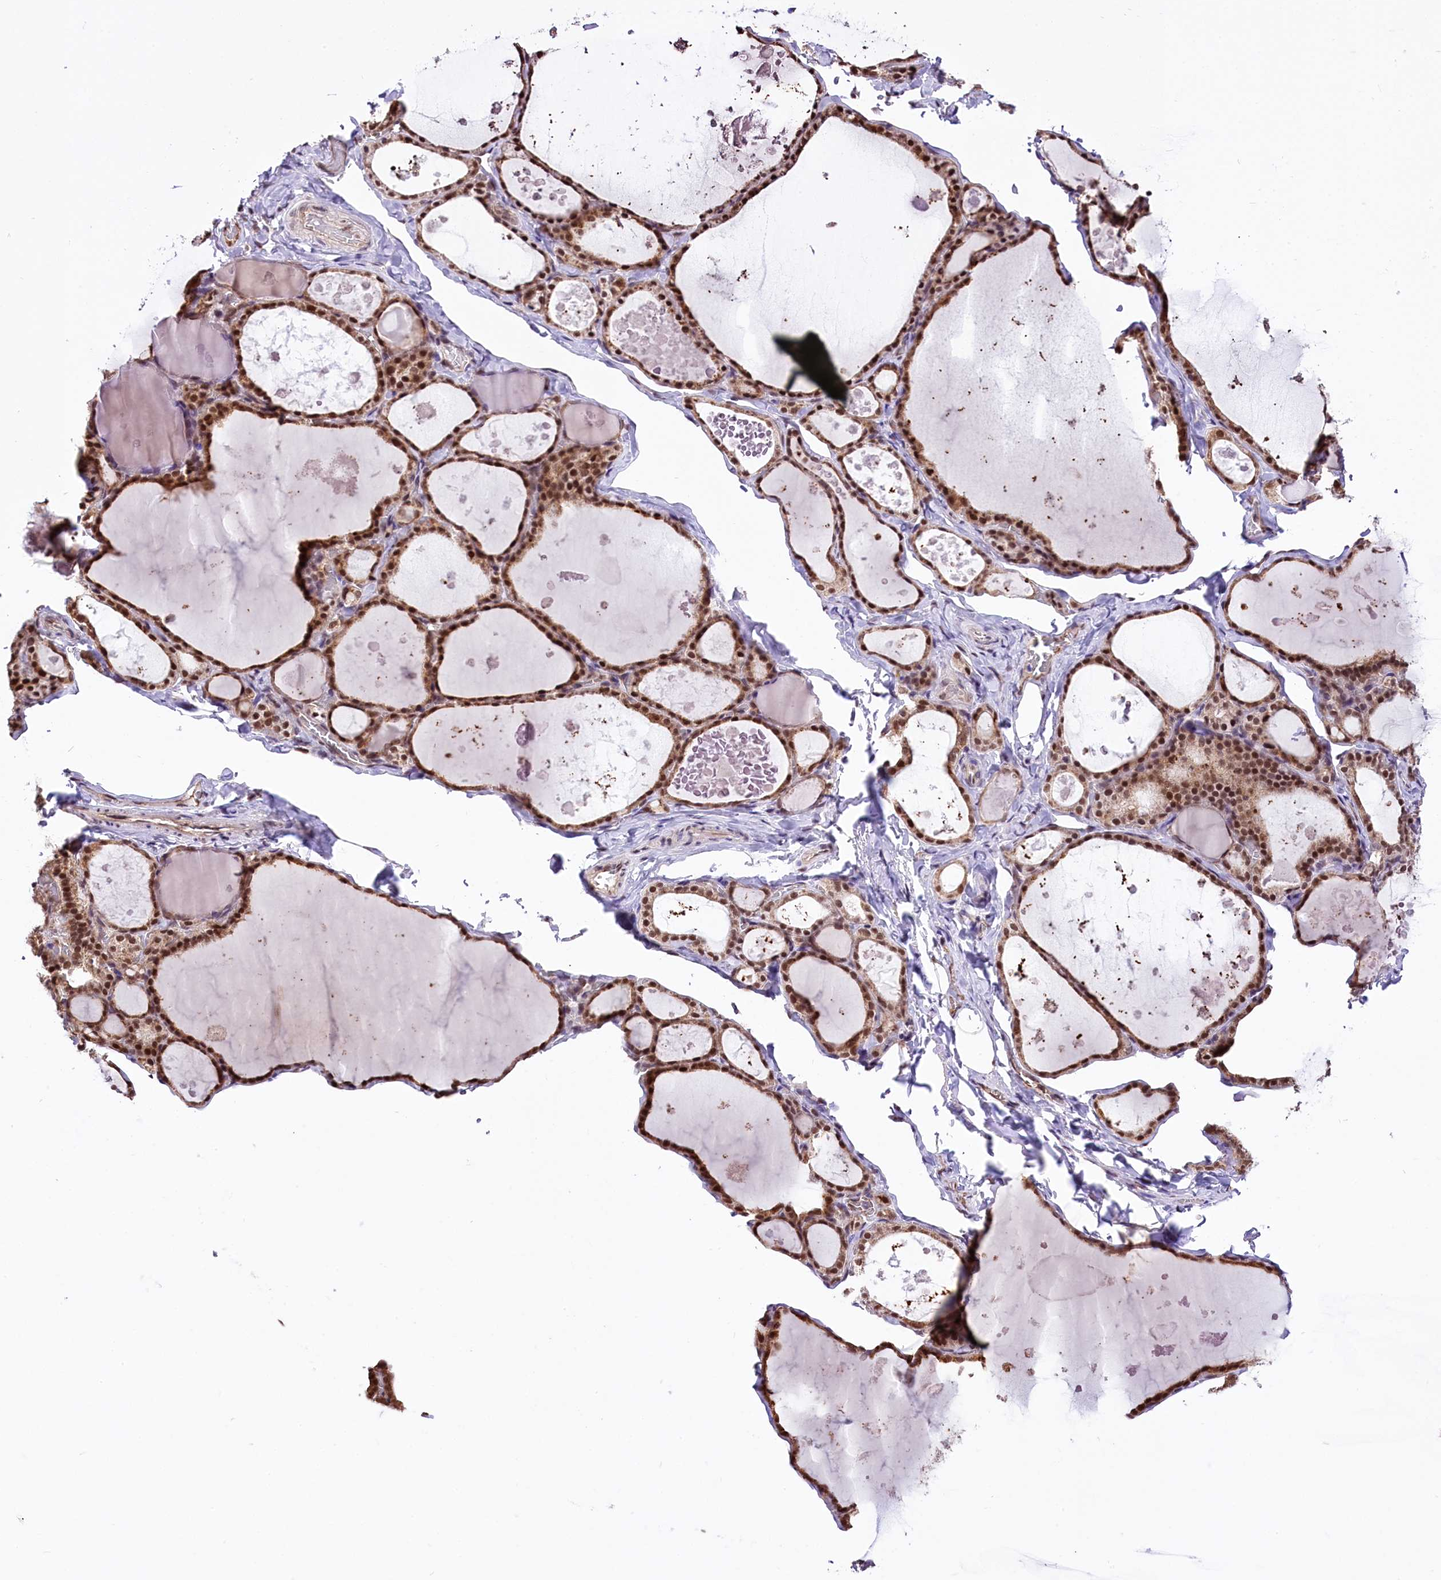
{"staining": {"intensity": "moderate", "quantity": ">75%", "location": "cytoplasmic/membranous,nuclear"}, "tissue": "thyroid gland", "cell_type": "Glandular cells", "image_type": "normal", "snomed": [{"axis": "morphology", "description": "Normal tissue, NOS"}, {"axis": "topography", "description": "Thyroid gland"}], "caption": "This is a histology image of IHC staining of unremarkable thyroid gland, which shows moderate expression in the cytoplasmic/membranous,nuclear of glandular cells.", "gene": "MRPL54", "patient": {"sex": "male", "age": 56}}